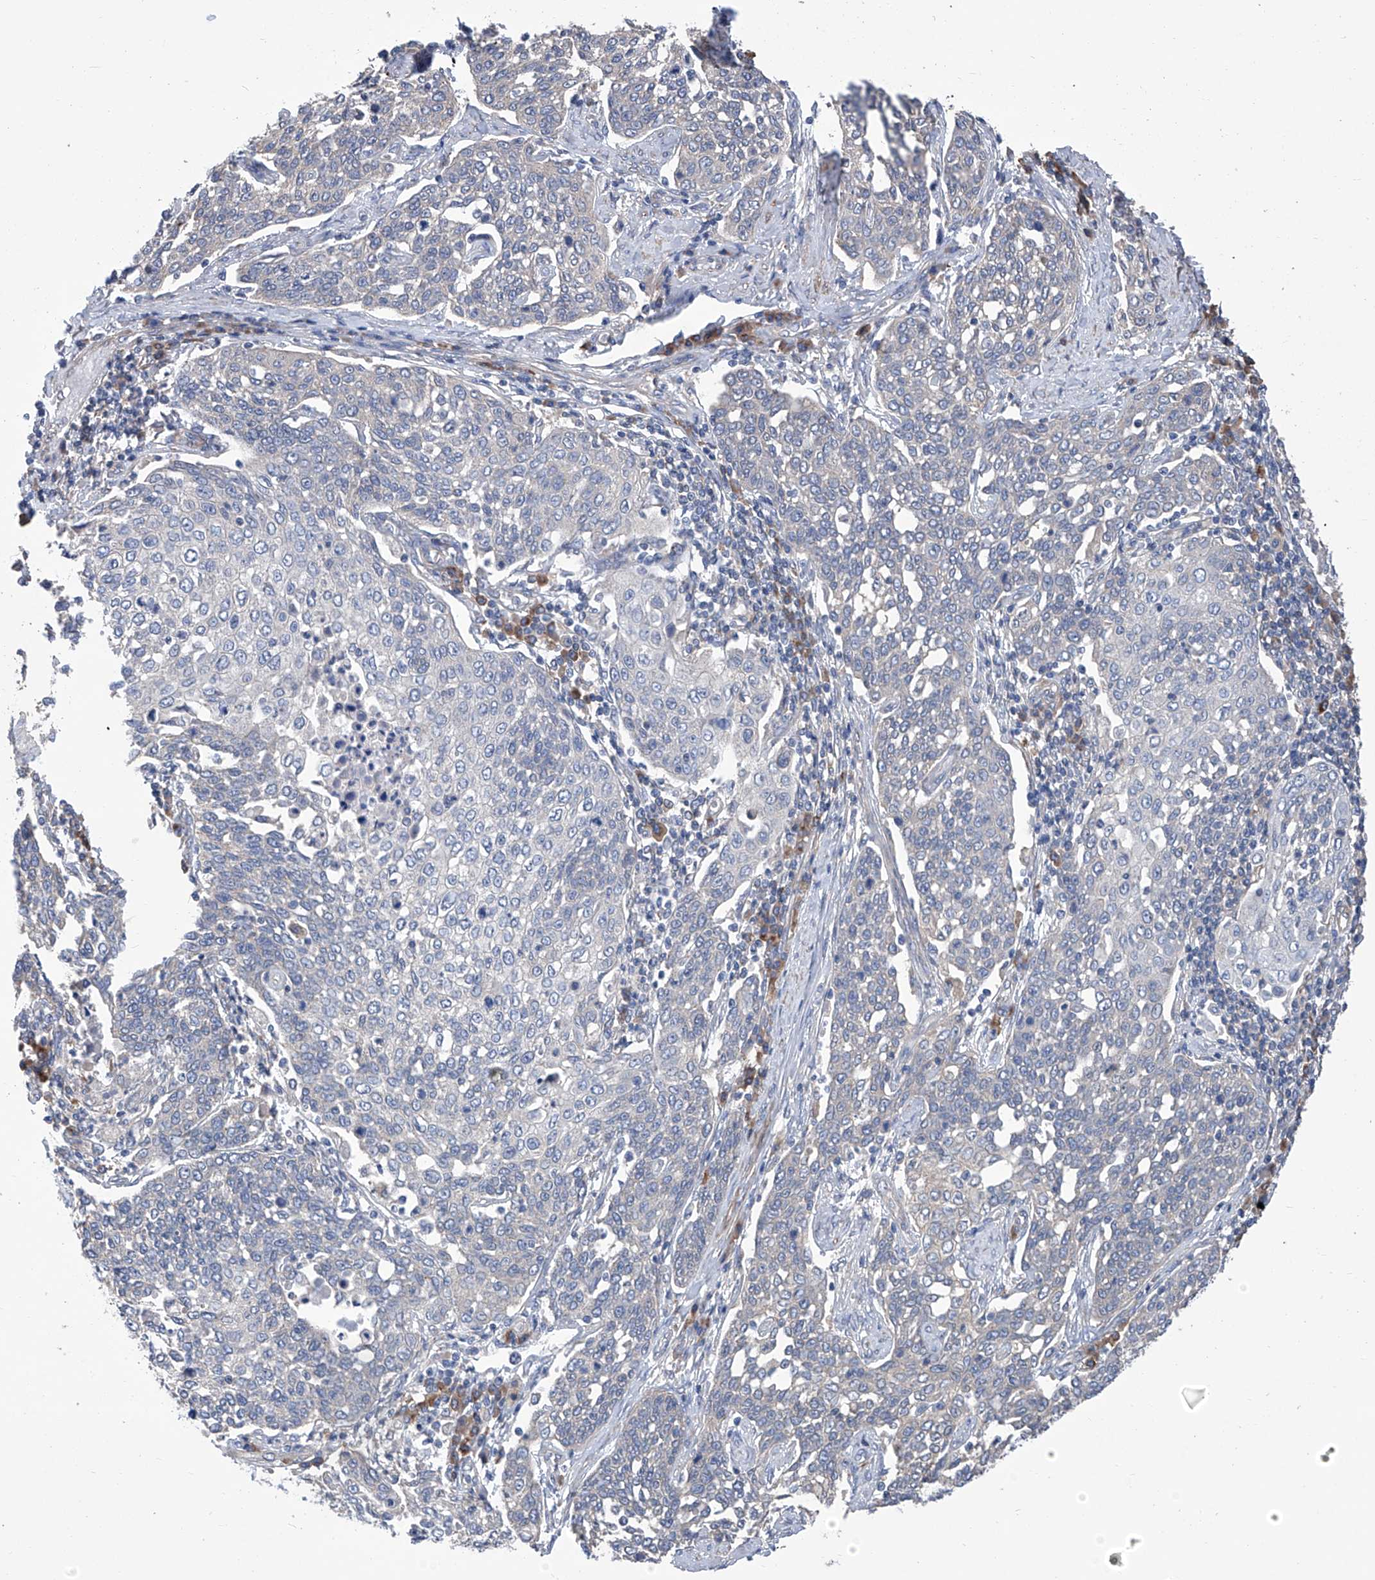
{"staining": {"intensity": "negative", "quantity": "none", "location": "none"}, "tissue": "cervical cancer", "cell_type": "Tumor cells", "image_type": "cancer", "snomed": [{"axis": "morphology", "description": "Squamous cell carcinoma, NOS"}, {"axis": "topography", "description": "Cervix"}], "caption": "The histopathology image demonstrates no significant positivity in tumor cells of squamous cell carcinoma (cervical).", "gene": "SMS", "patient": {"sex": "female", "age": 34}}